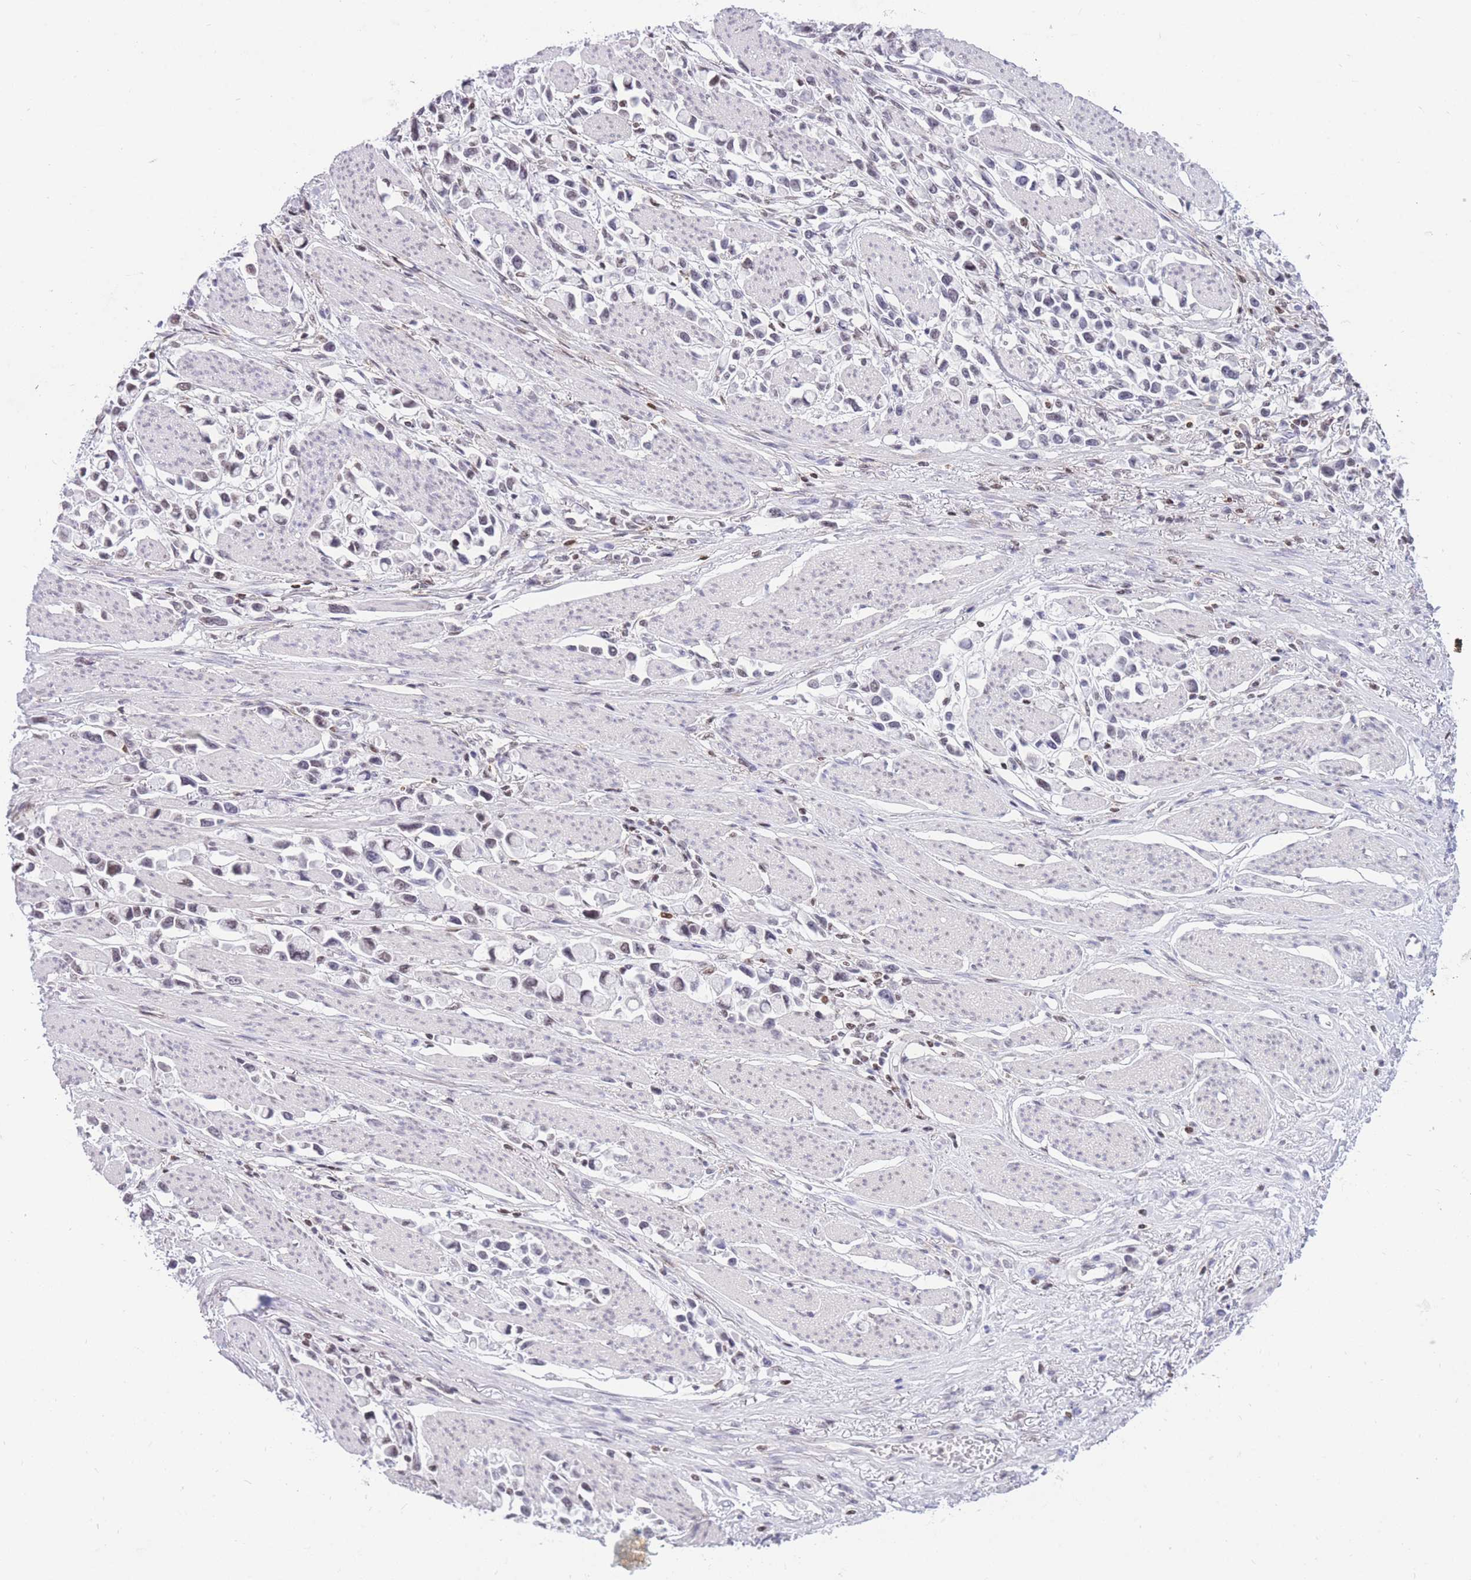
{"staining": {"intensity": "weak", "quantity": ">75%", "location": "nuclear"}, "tissue": "stomach cancer", "cell_type": "Tumor cells", "image_type": "cancer", "snomed": [{"axis": "morphology", "description": "Adenocarcinoma, NOS"}, {"axis": "topography", "description": "Stomach"}], "caption": "Weak nuclear expression for a protein is seen in approximately >75% of tumor cells of stomach cancer (adenocarcinoma) using IHC.", "gene": "HMGN1", "patient": {"sex": "female", "age": 81}}